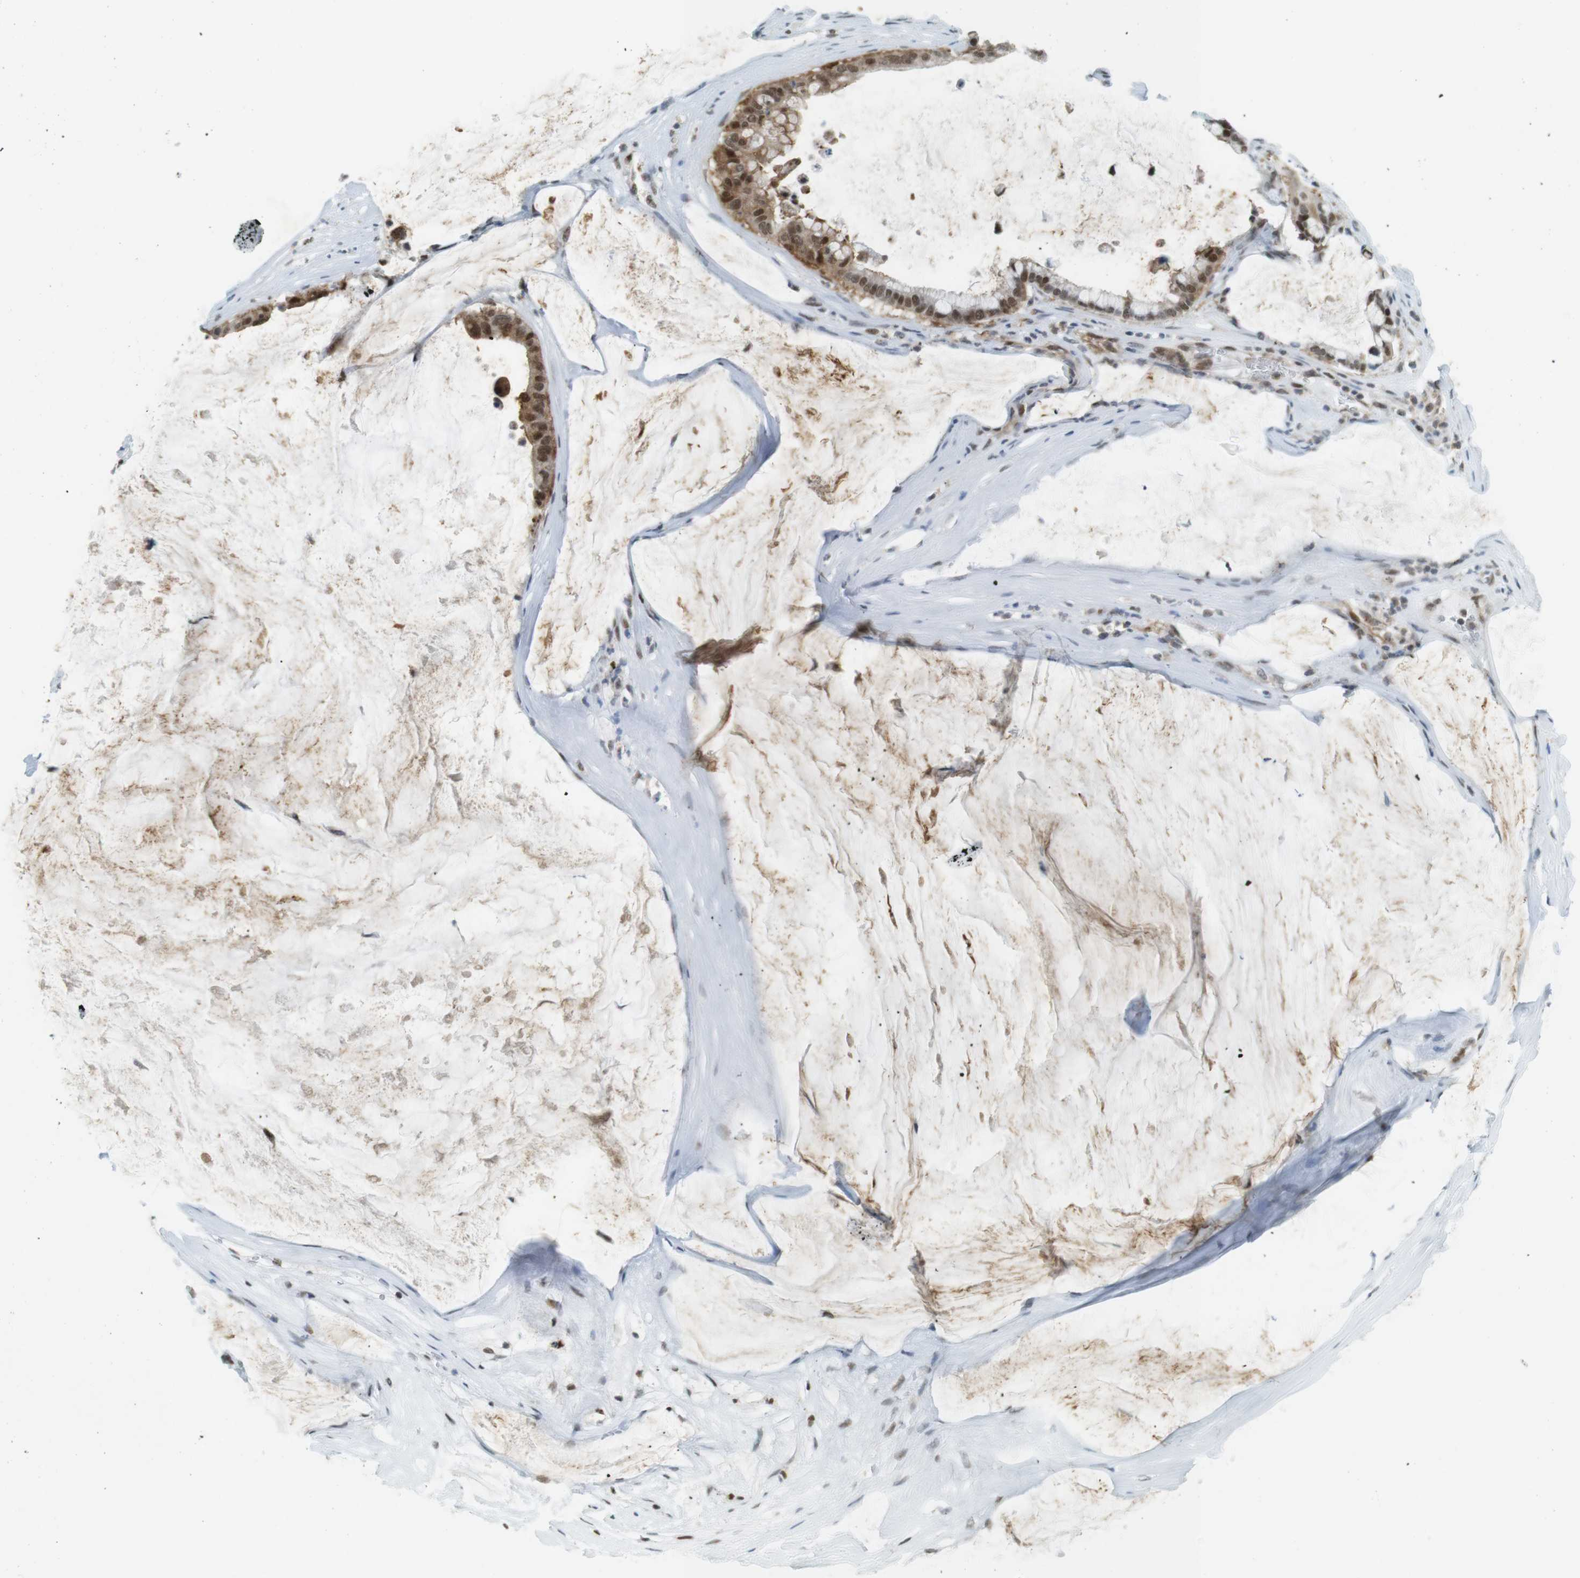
{"staining": {"intensity": "moderate", "quantity": ">75%", "location": "cytoplasmic/membranous,nuclear"}, "tissue": "pancreatic cancer", "cell_type": "Tumor cells", "image_type": "cancer", "snomed": [{"axis": "morphology", "description": "Adenocarcinoma, NOS"}, {"axis": "topography", "description": "Pancreas"}], "caption": "Protein analysis of pancreatic cancer (adenocarcinoma) tissue shows moderate cytoplasmic/membranous and nuclear positivity in about >75% of tumor cells.", "gene": "UBB", "patient": {"sex": "male", "age": 41}}